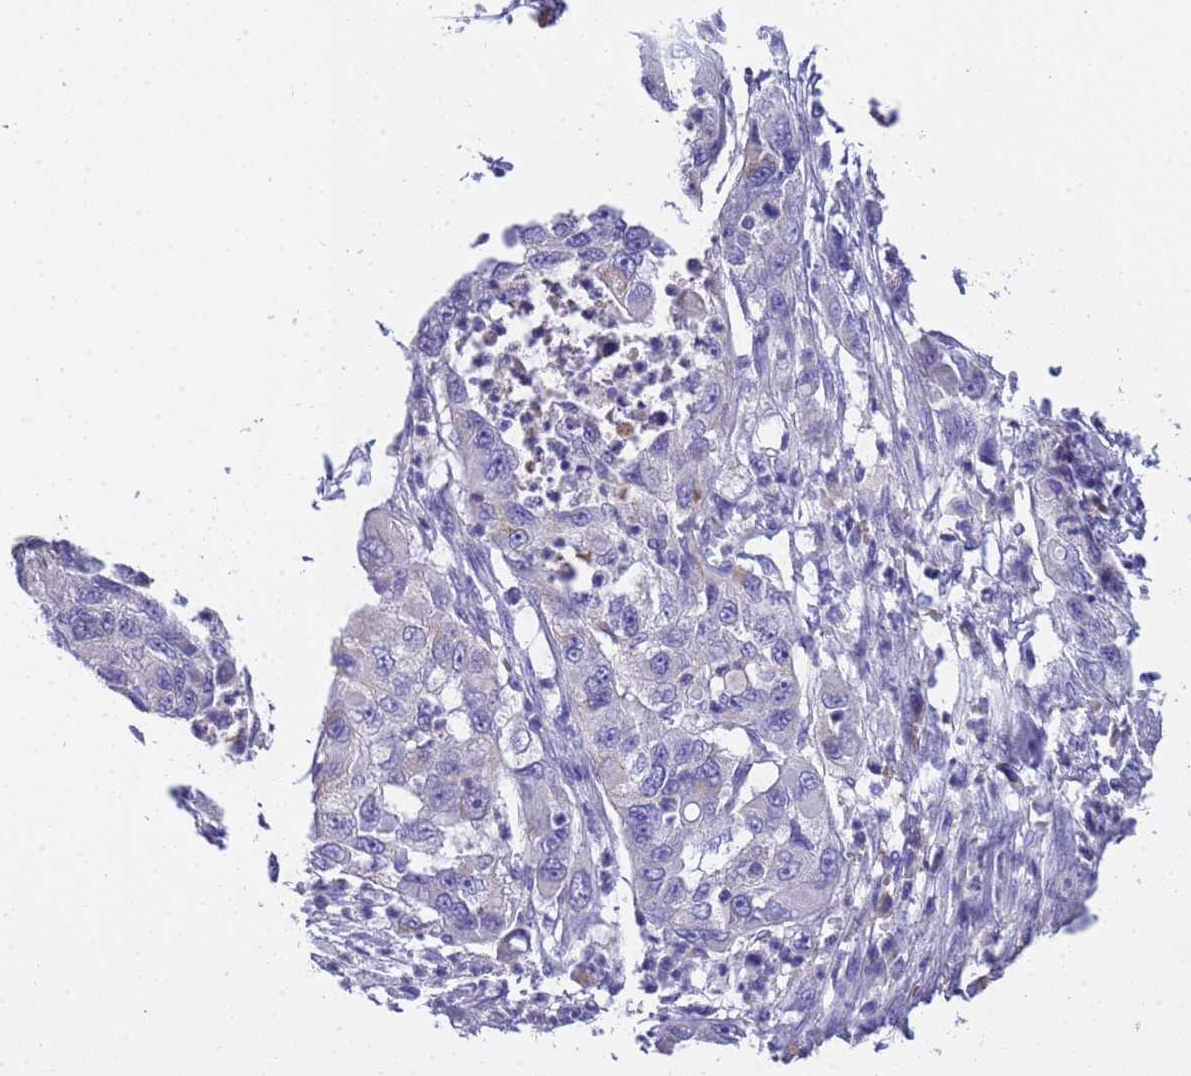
{"staining": {"intensity": "negative", "quantity": "none", "location": "none"}, "tissue": "pancreatic cancer", "cell_type": "Tumor cells", "image_type": "cancer", "snomed": [{"axis": "morphology", "description": "Adenocarcinoma, NOS"}, {"axis": "topography", "description": "Pancreas"}], "caption": "This is an immunohistochemistry histopathology image of pancreatic cancer (adenocarcinoma). There is no expression in tumor cells.", "gene": "SLC24A3", "patient": {"sex": "female", "age": 78}}